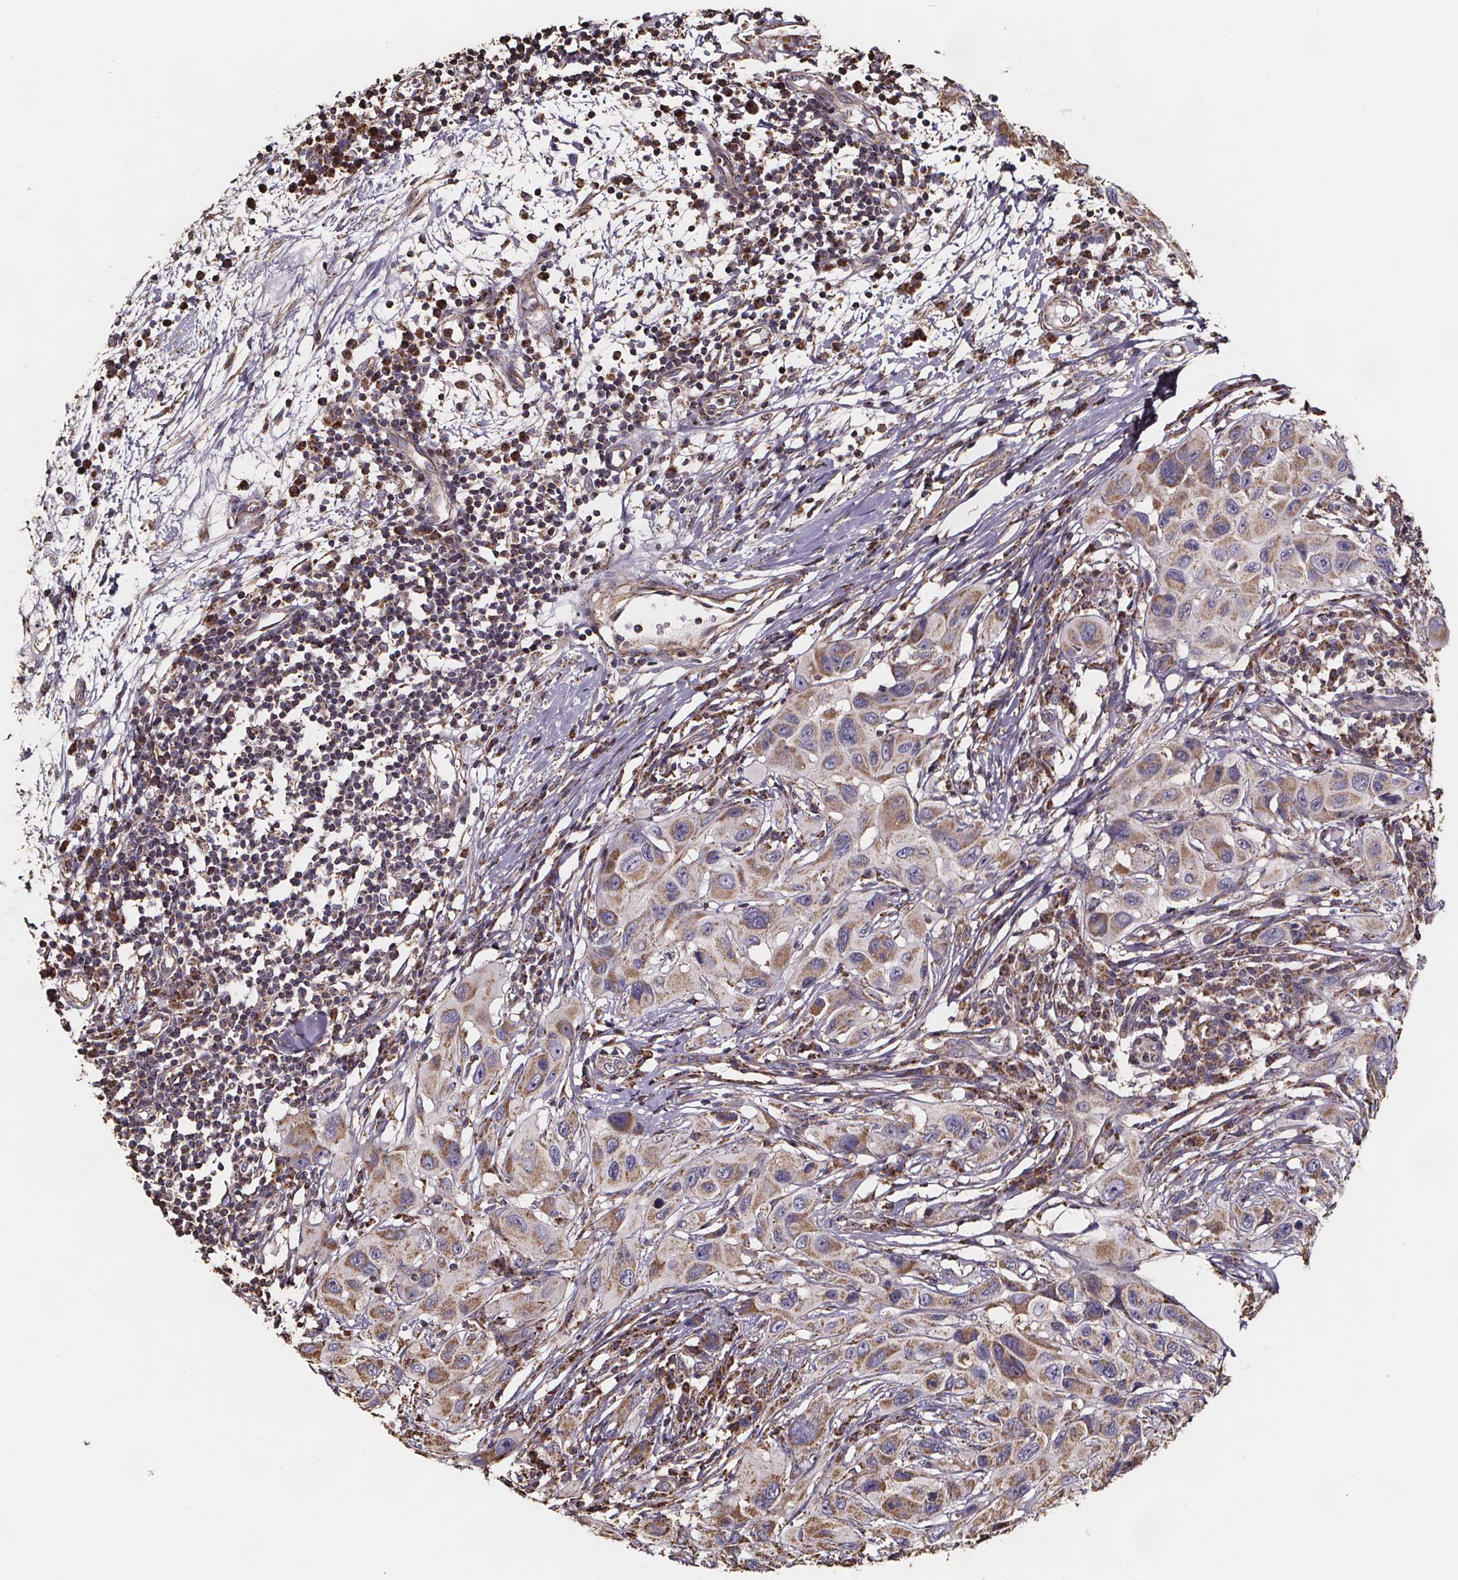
{"staining": {"intensity": "moderate", "quantity": ">75%", "location": "cytoplasmic/membranous"}, "tissue": "melanoma", "cell_type": "Tumor cells", "image_type": "cancer", "snomed": [{"axis": "morphology", "description": "Malignant melanoma, NOS"}, {"axis": "topography", "description": "Skin"}], "caption": "IHC histopathology image of human malignant melanoma stained for a protein (brown), which displays medium levels of moderate cytoplasmic/membranous positivity in about >75% of tumor cells.", "gene": "SLC35D2", "patient": {"sex": "male", "age": 53}}